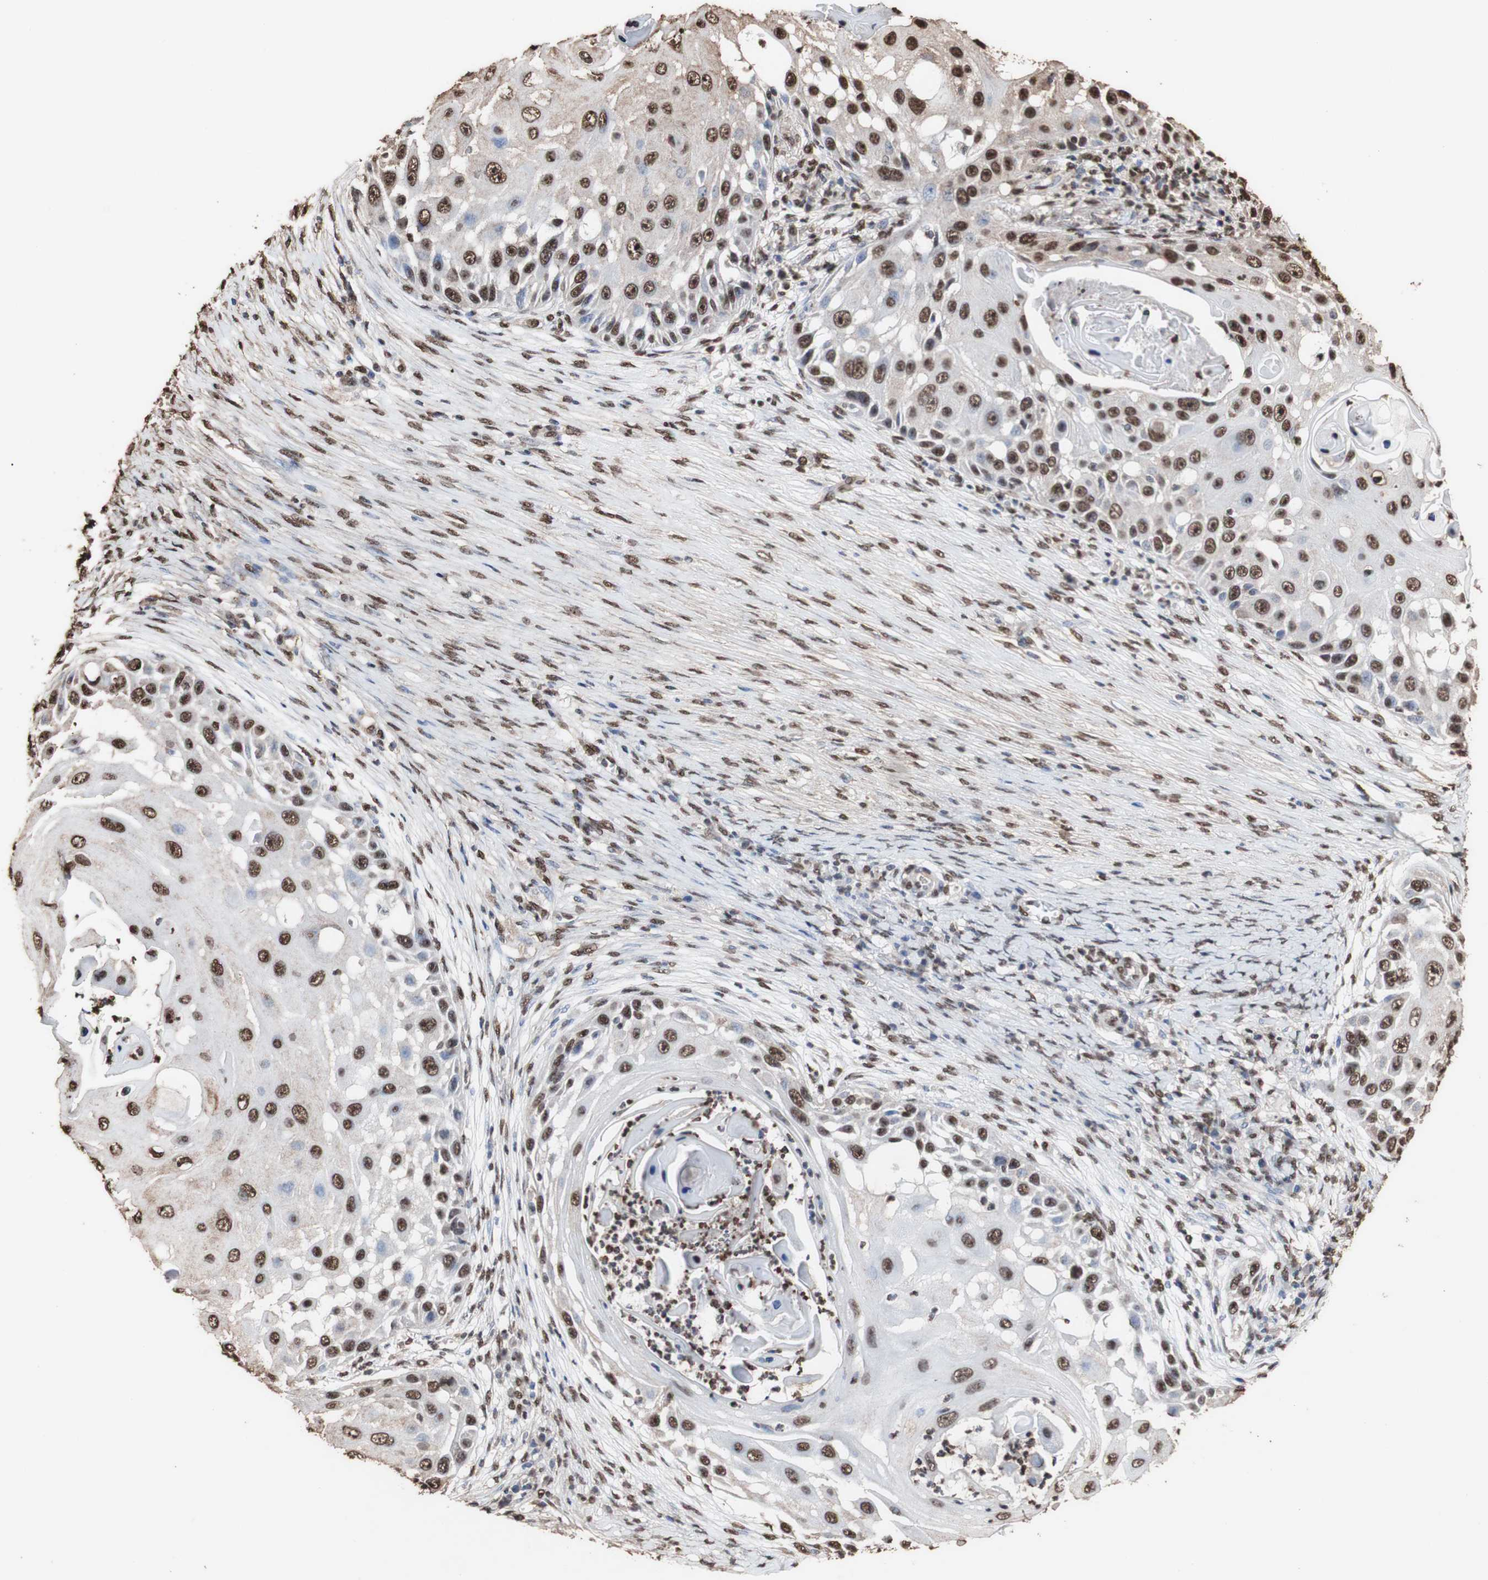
{"staining": {"intensity": "strong", "quantity": ">75%", "location": "cytoplasmic/membranous,nuclear"}, "tissue": "skin cancer", "cell_type": "Tumor cells", "image_type": "cancer", "snomed": [{"axis": "morphology", "description": "Squamous cell carcinoma, NOS"}, {"axis": "topography", "description": "Skin"}], "caption": "About >75% of tumor cells in human skin cancer (squamous cell carcinoma) show strong cytoplasmic/membranous and nuclear protein positivity as visualized by brown immunohistochemical staining.", "gene": "PIDD1", "patient": {"sex": "female", "age": 44}}